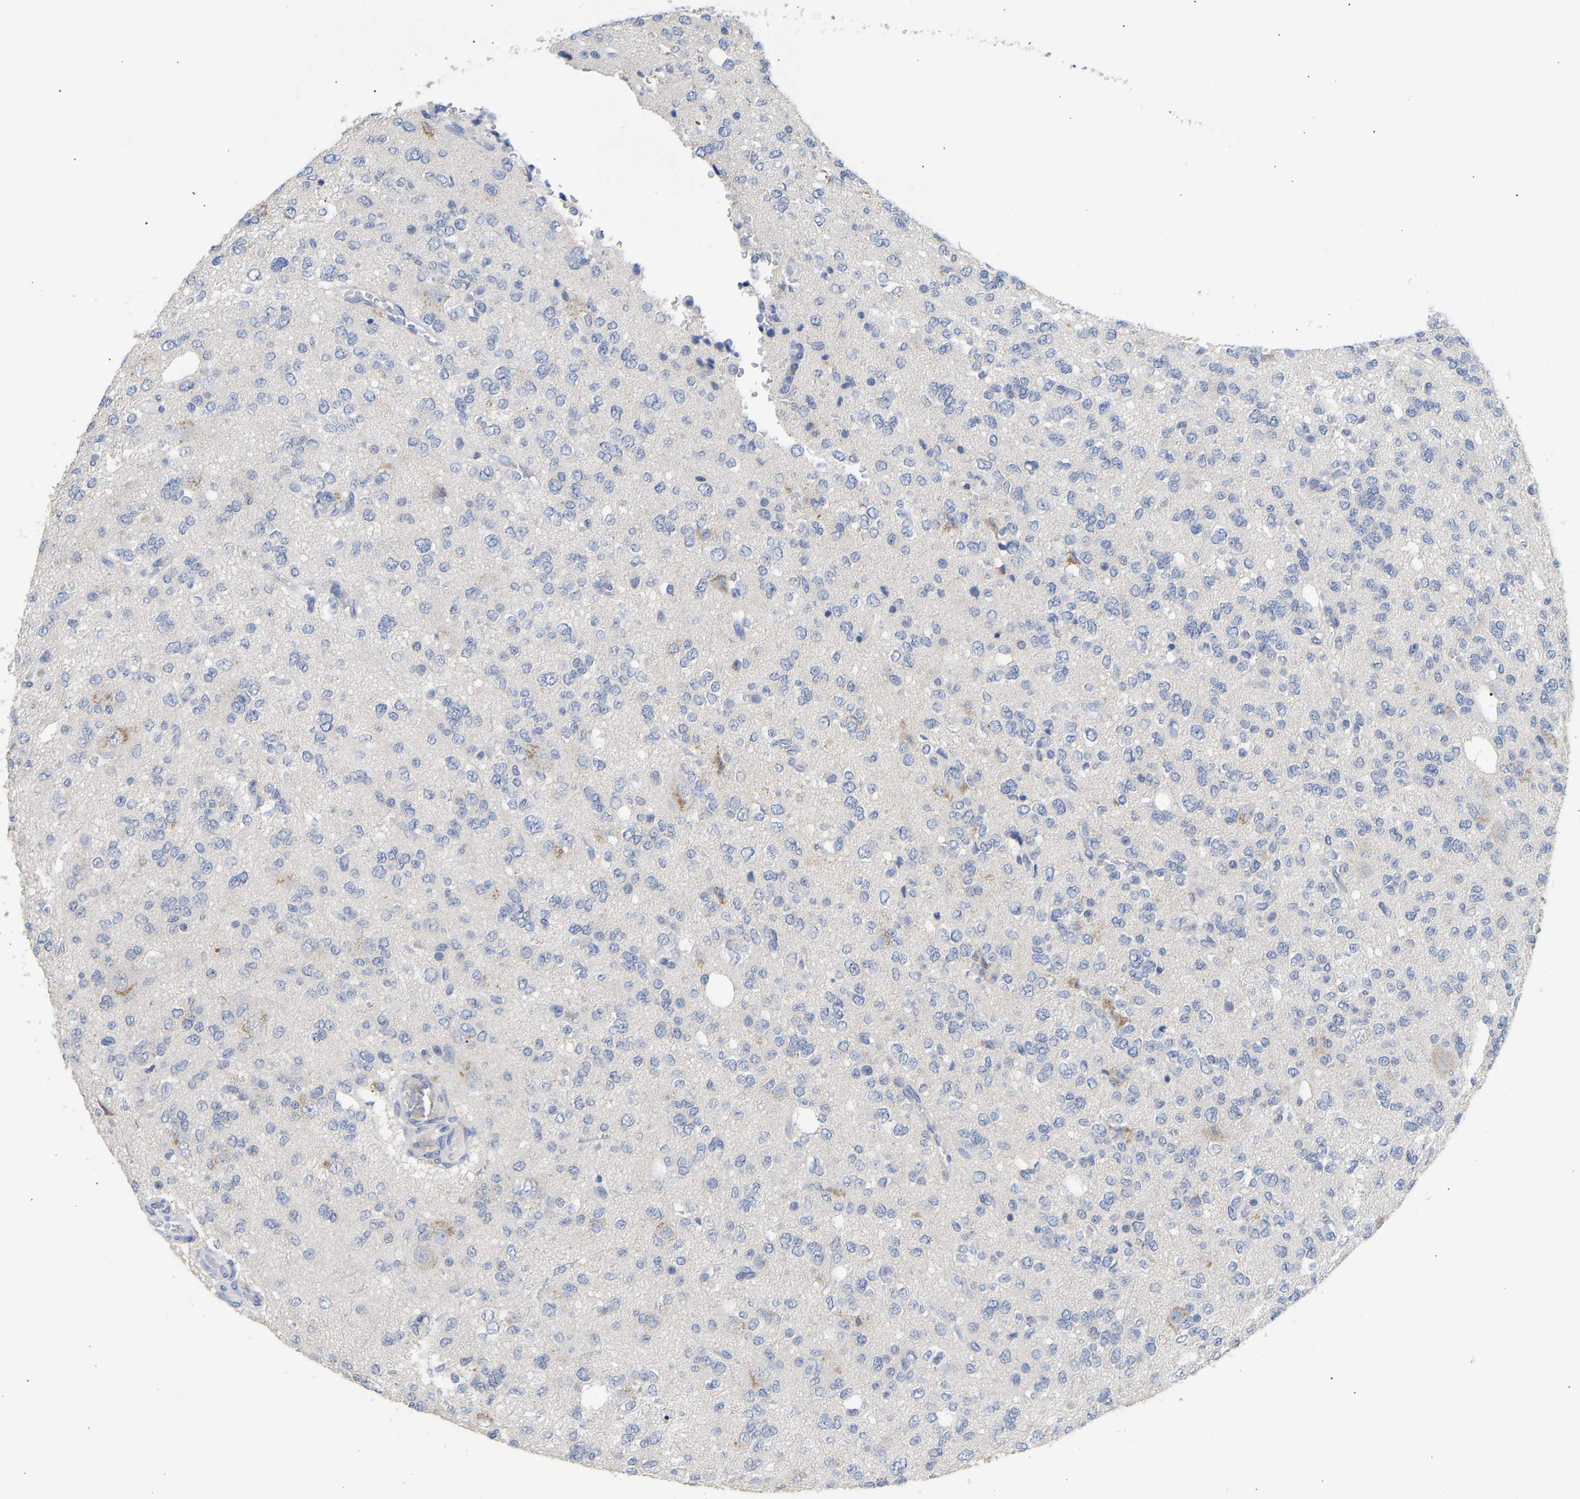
{"staining": {"intensity": "negative", "quantity": "none", "location": "none"}, "tissue": "glioma", "cell_type": "Tumor cells", "image_type": "cancer", "snomed": [{"axis": "morphology", "description": "Glioma, malignant, Low grade"}, {"axis": "topography", "description": "Brain"}], "caption": "Immunohistochemistry (IHC) of human glioma displays no positivity in tumor cells.", "gene": "SELENOM", "patient": {"sex": "male", "age": 38}}